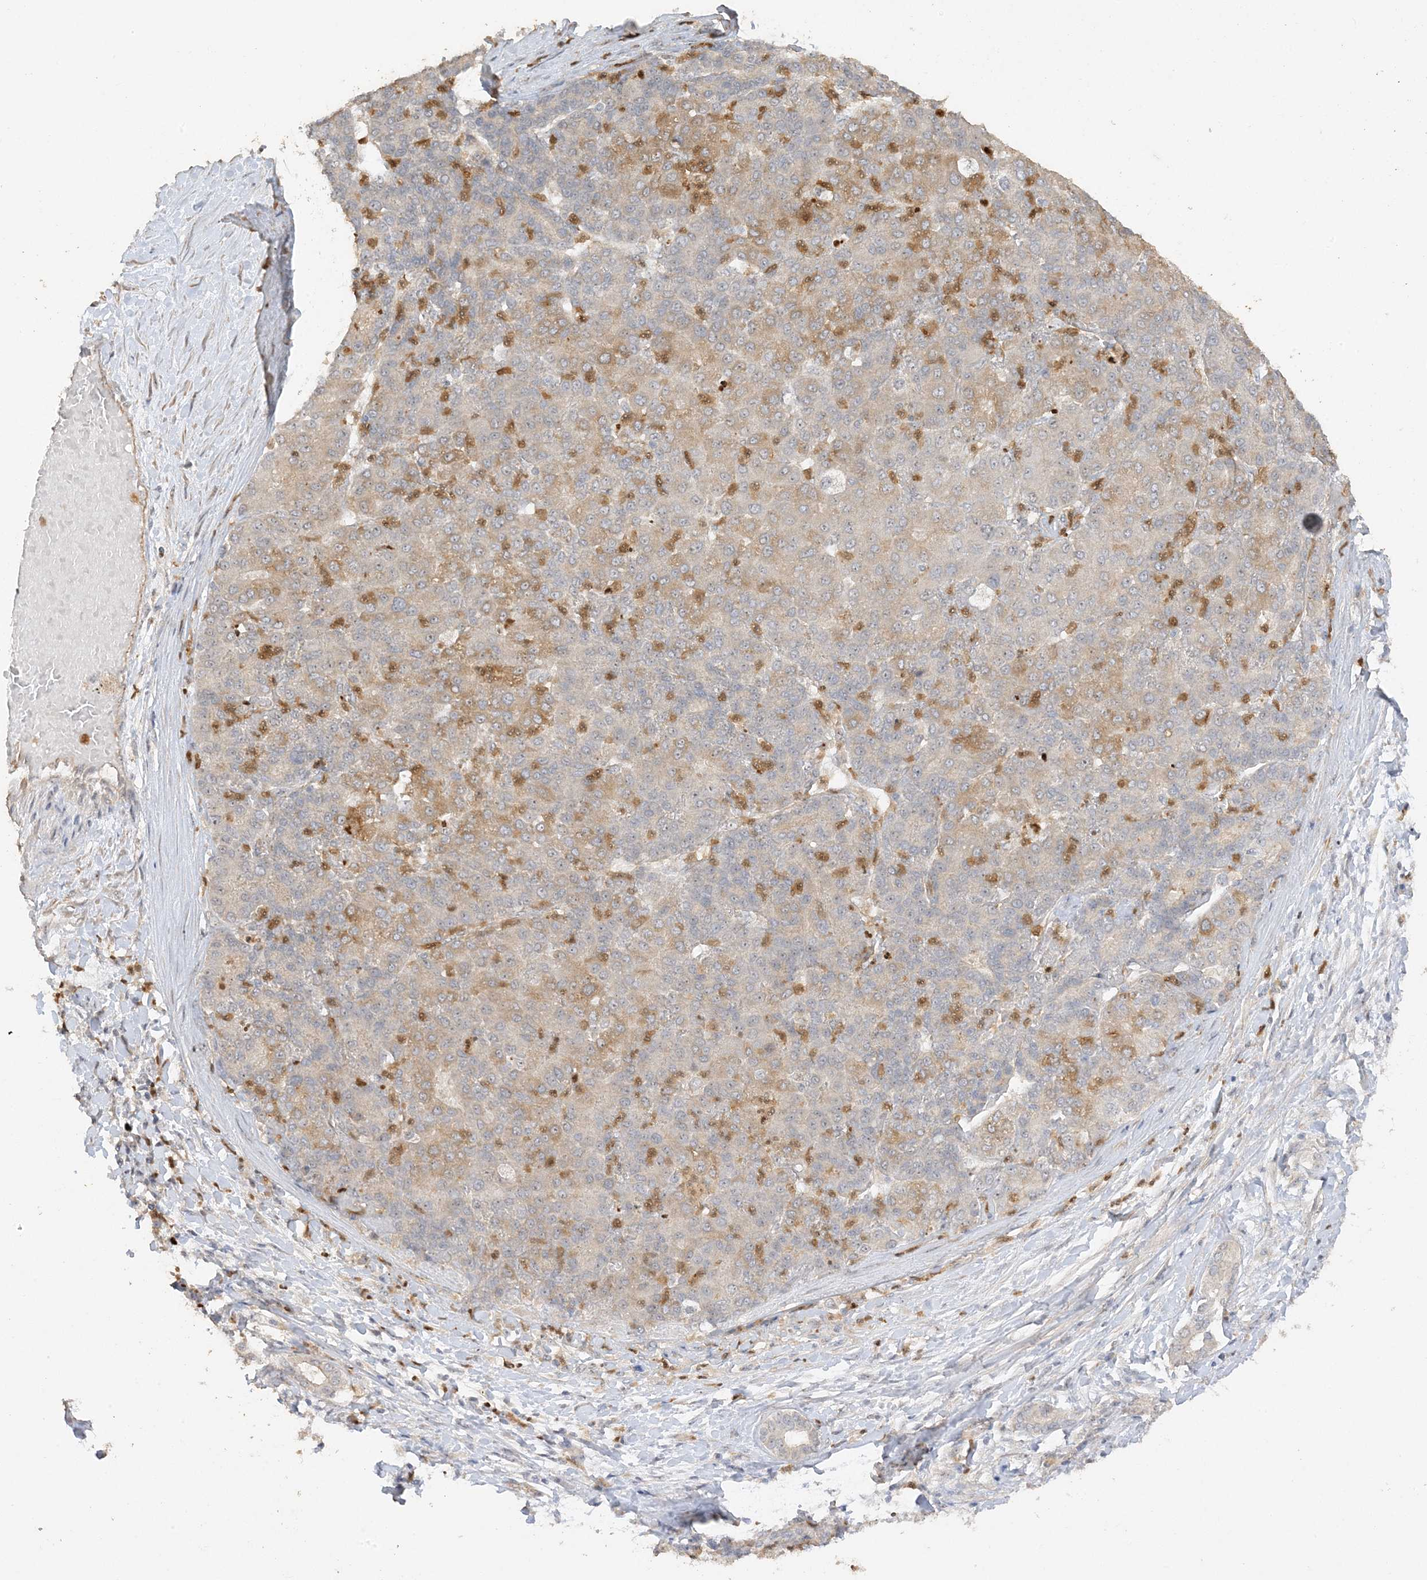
{"staining": {"intensity": "moderate", "quantity": "25%-75%", "location": "cytoplasmic/membranous"}, "tissue": "liver cancer", "cell_type": "Tumor cells", "image_type": "cancer", "snomed": [{"axis": "morphology", "description": "Carcinoma, Hepatocellular, NOS"}, {"axis": "topography", "description": "Liver"}], "caption": "Moderate cytoplasmic/membranous protein positivity is appreciated in about 25%-75% of tumor cells in liver cancer. Ihc stains the protein of interest in brown and the nuclei are stained blue.", "gene": "DDX18", "patient": {"sex": "male", "age": 65}}